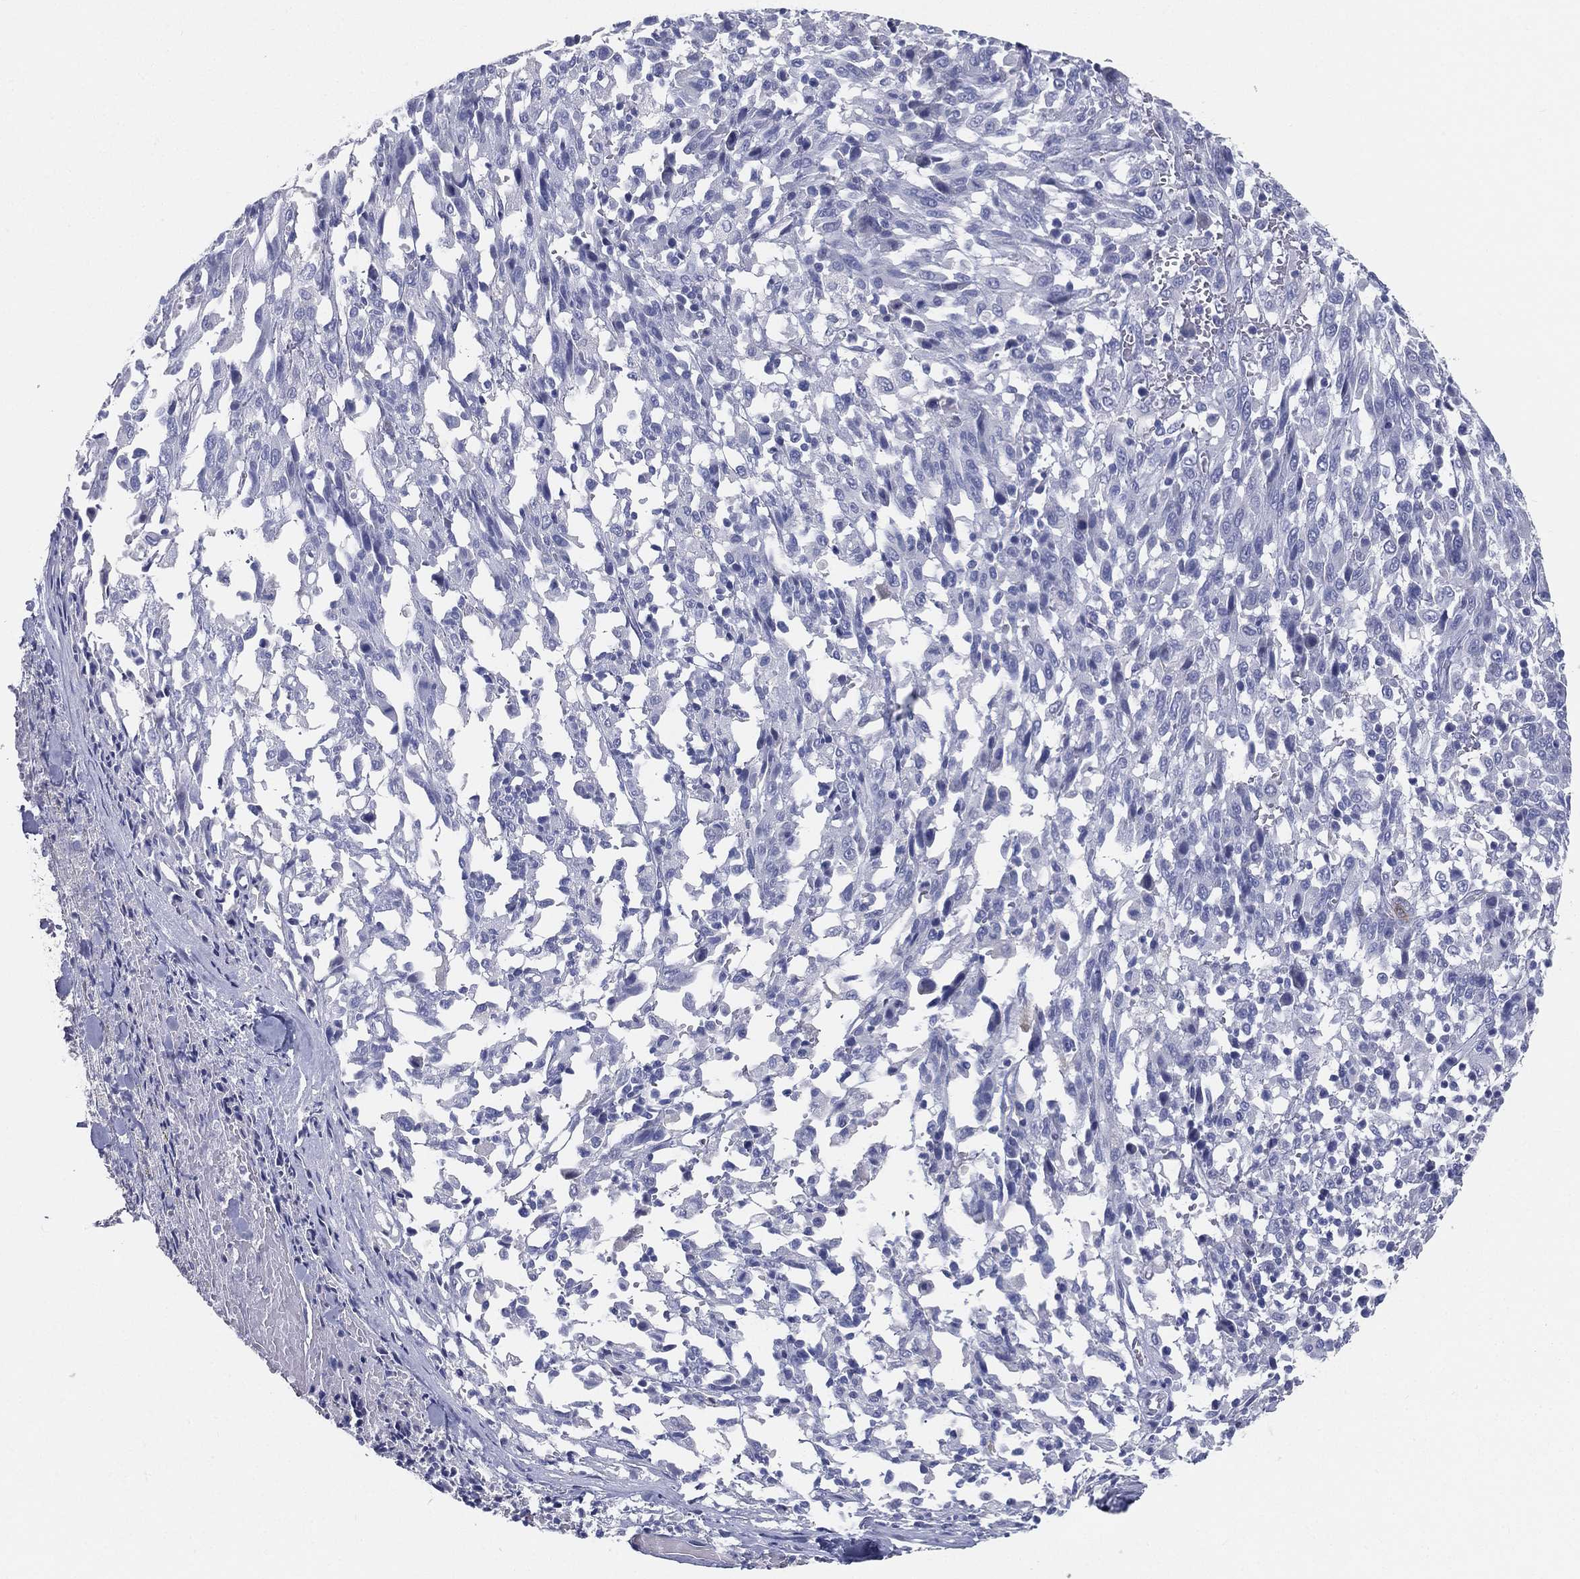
{"staining": {"intensity": "negative", "quantity": "none", "location": "none"}, "tissue": "melanoma", "cell_type": "Tumor cells", "image_type": "cancer", "snomed": [{"axis": "morphology", "description": "Malignant melanoma, NOS"}, {"axis": "topography", "description": "Skin"}], "caption": "Protein analysis of malignant melanoma demonstrates no significant staining in tumor cells.", "gene": "STS", "patient": {"sex": "female", "age": 91}}